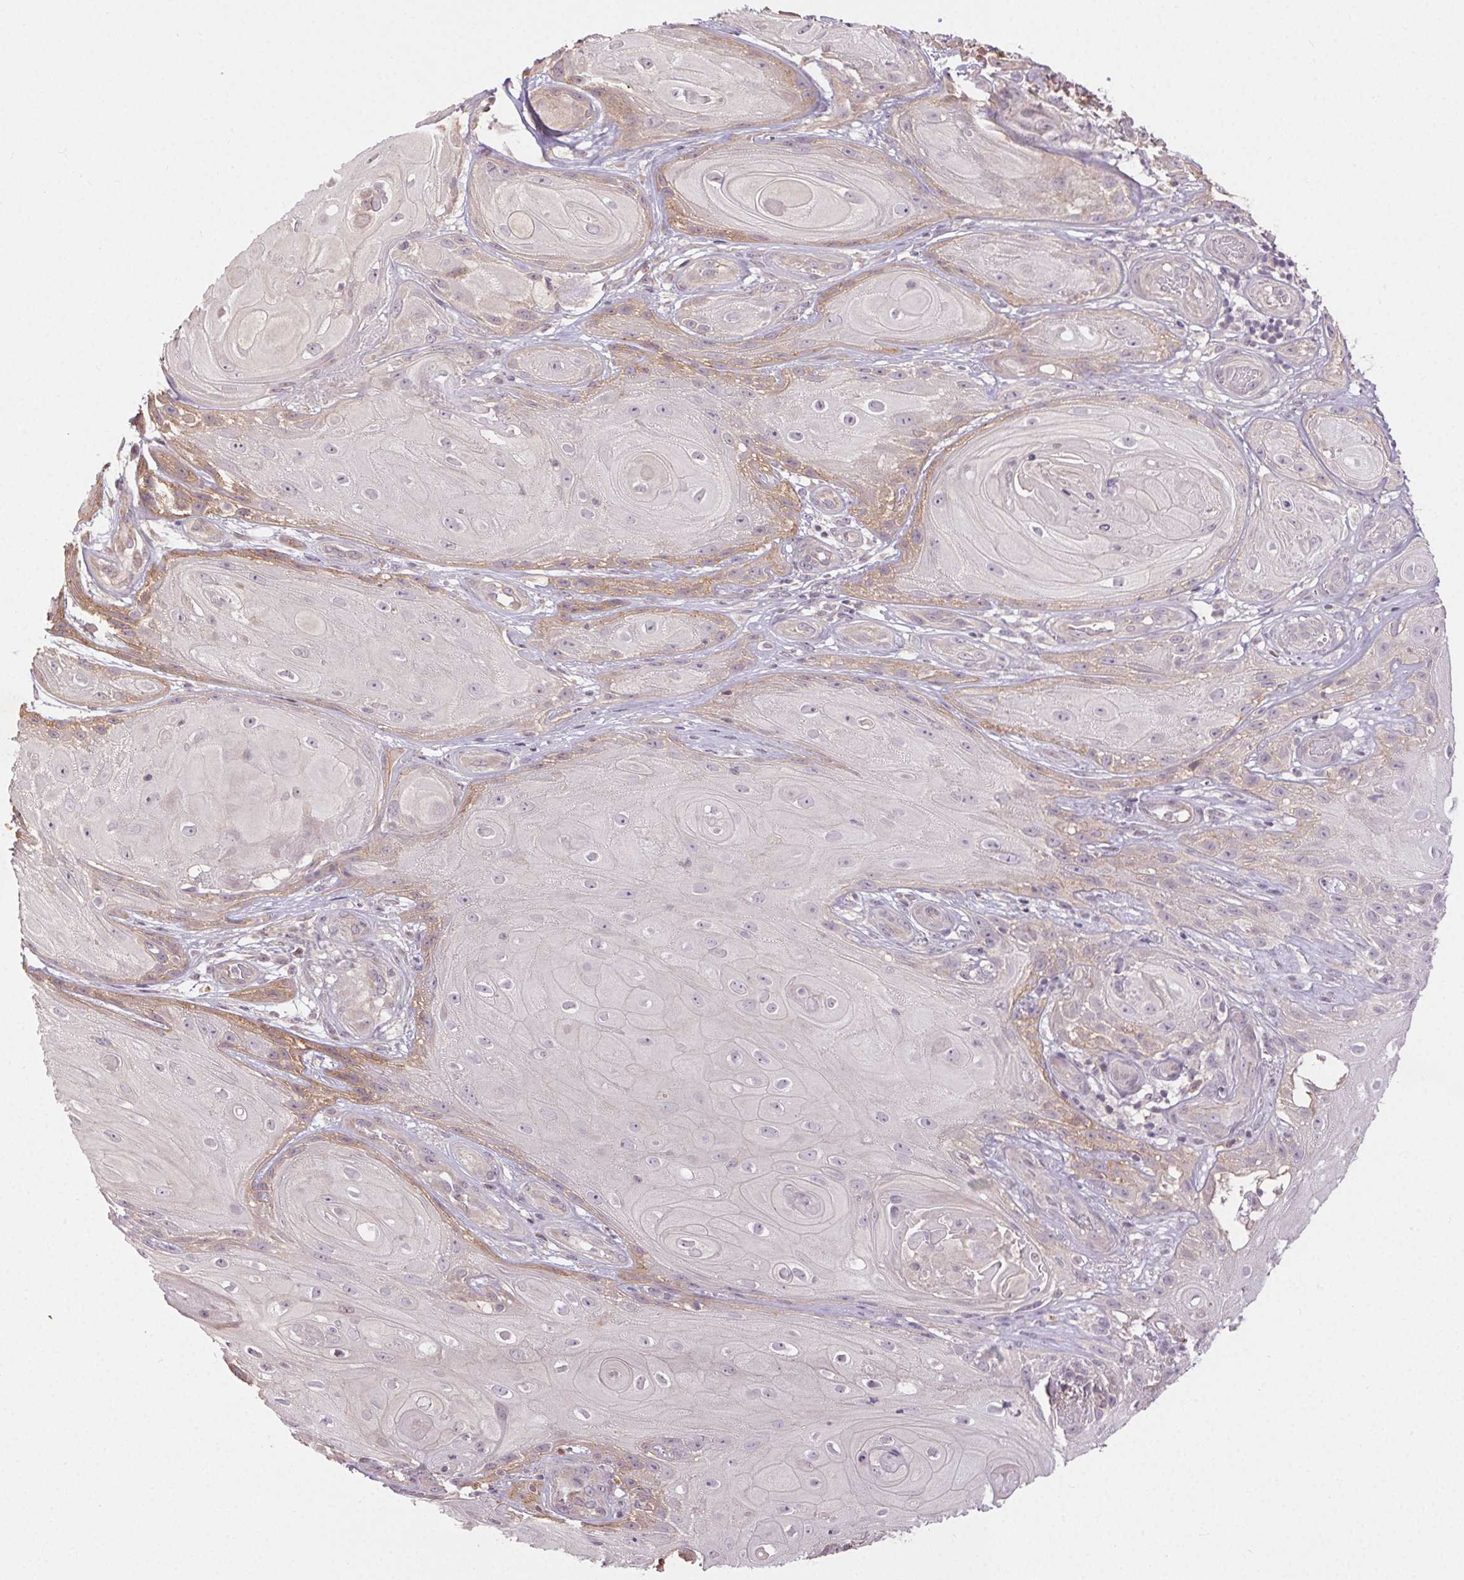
{"staining": {"intensity": "weak", "quantity": "25%-75%", "location": "cytoplasmic/membranous"}, "tissue": "skin cancer", "cell_type": "Tumor cells", "image_type": "cancer", "snomed": [{"axis": "morphology", "description": "Squamous cell carcinoma, NOS"}, {"axis": "topography", "description": "Skin"}], "caption": "Approximately 25%-75% of tumor cells in skin cancer demonstrate weak cytoplasmic/membranous protein positivity as visualized by brown immunohistochemical staining.", "gene": "ATP1B3", "patient": {"sex": "male", "age": 62}}